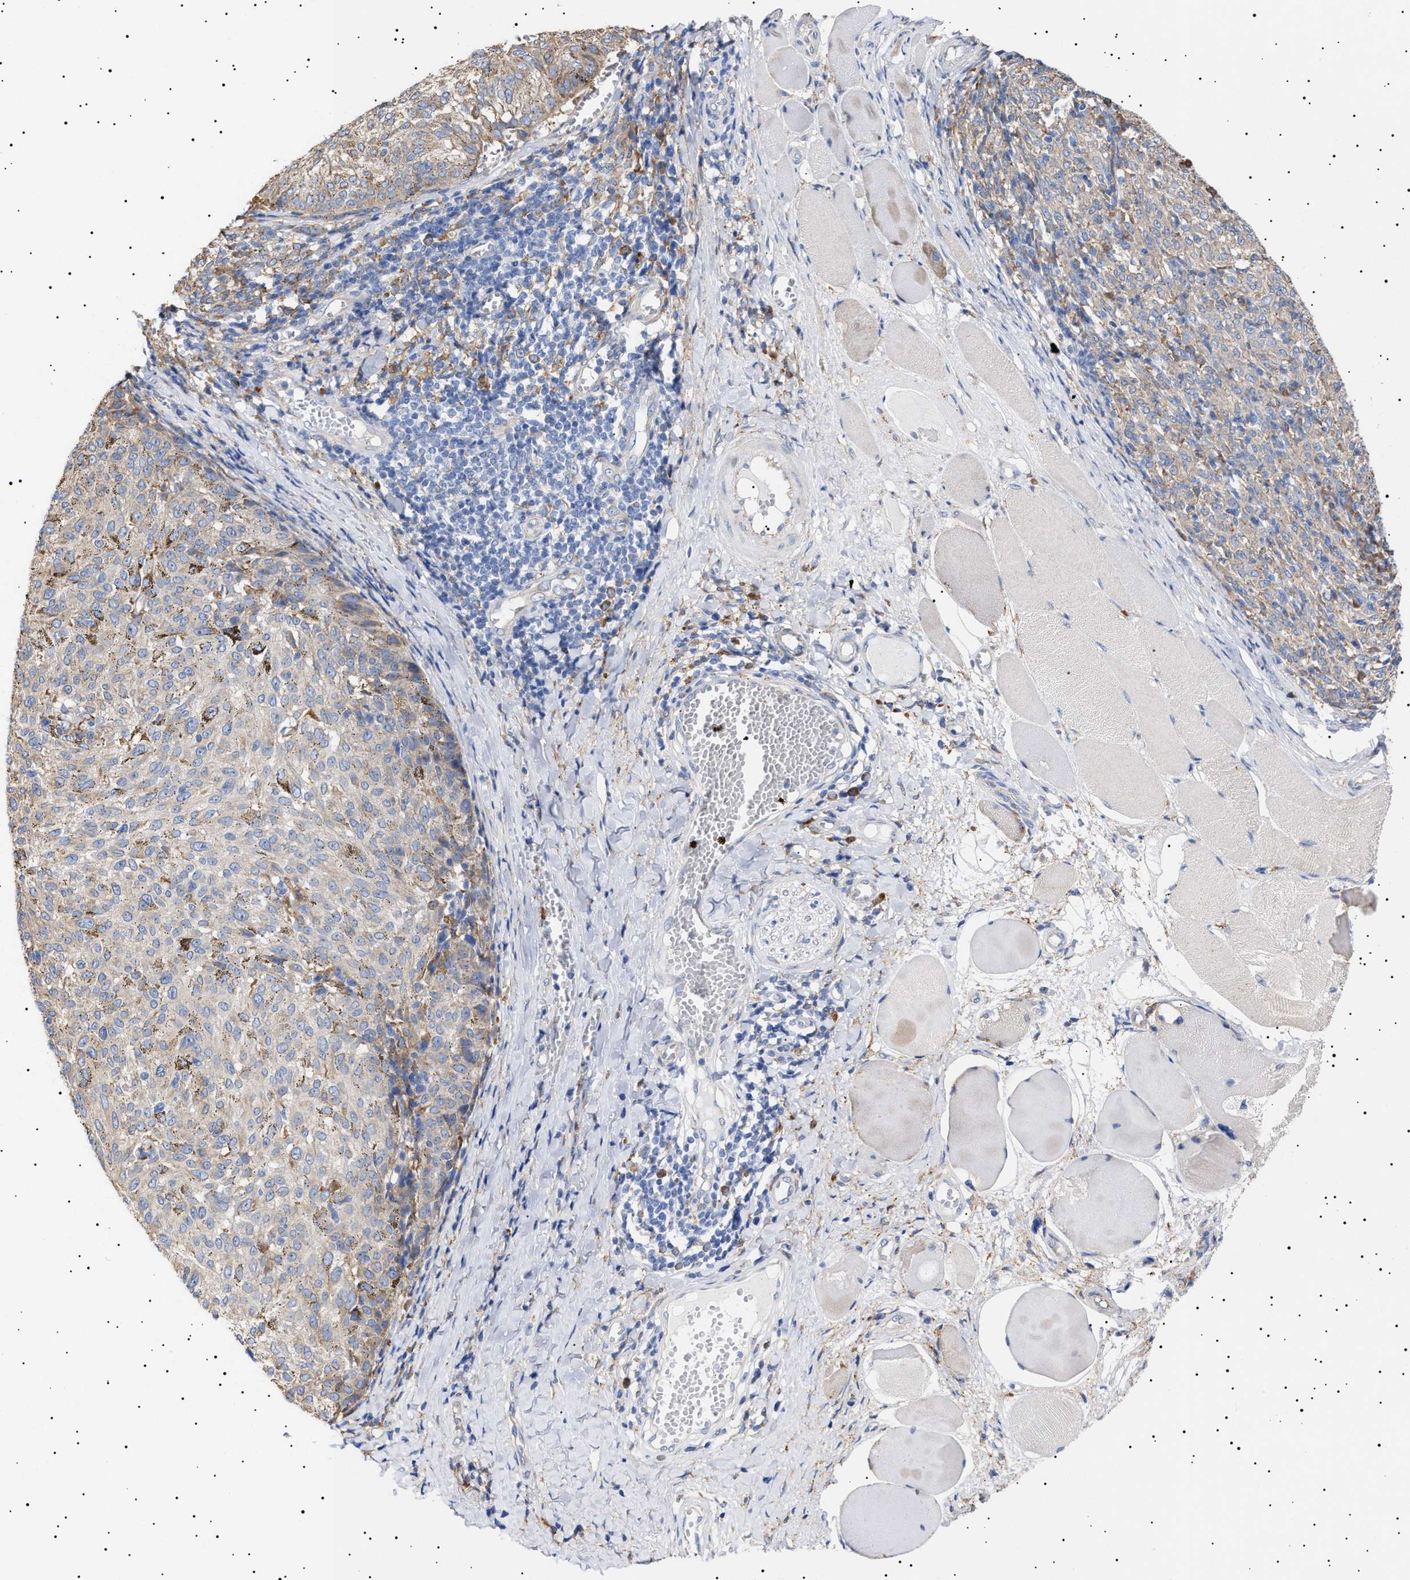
{"staining": {"intensity": "weak", "quantity": ">75%", "location": "cytoplasmic/membranous"}, "tissue": "melanoma", "cell_type": "Tumor cells", "image_type": "cancer", "snomed": [{"axis": "morphology", "description": "Malignant melanoma, NOS"}, {"axis": "topography", "description": "Skin"}], "caption": "The histopathology image displays a brown stain indicating the presence of a protein in the cytoplasmic/membranous of tumor cells in melanoma.", "gene": "ERCC6L2", "patient": {"sex": "female", "age": 72}}